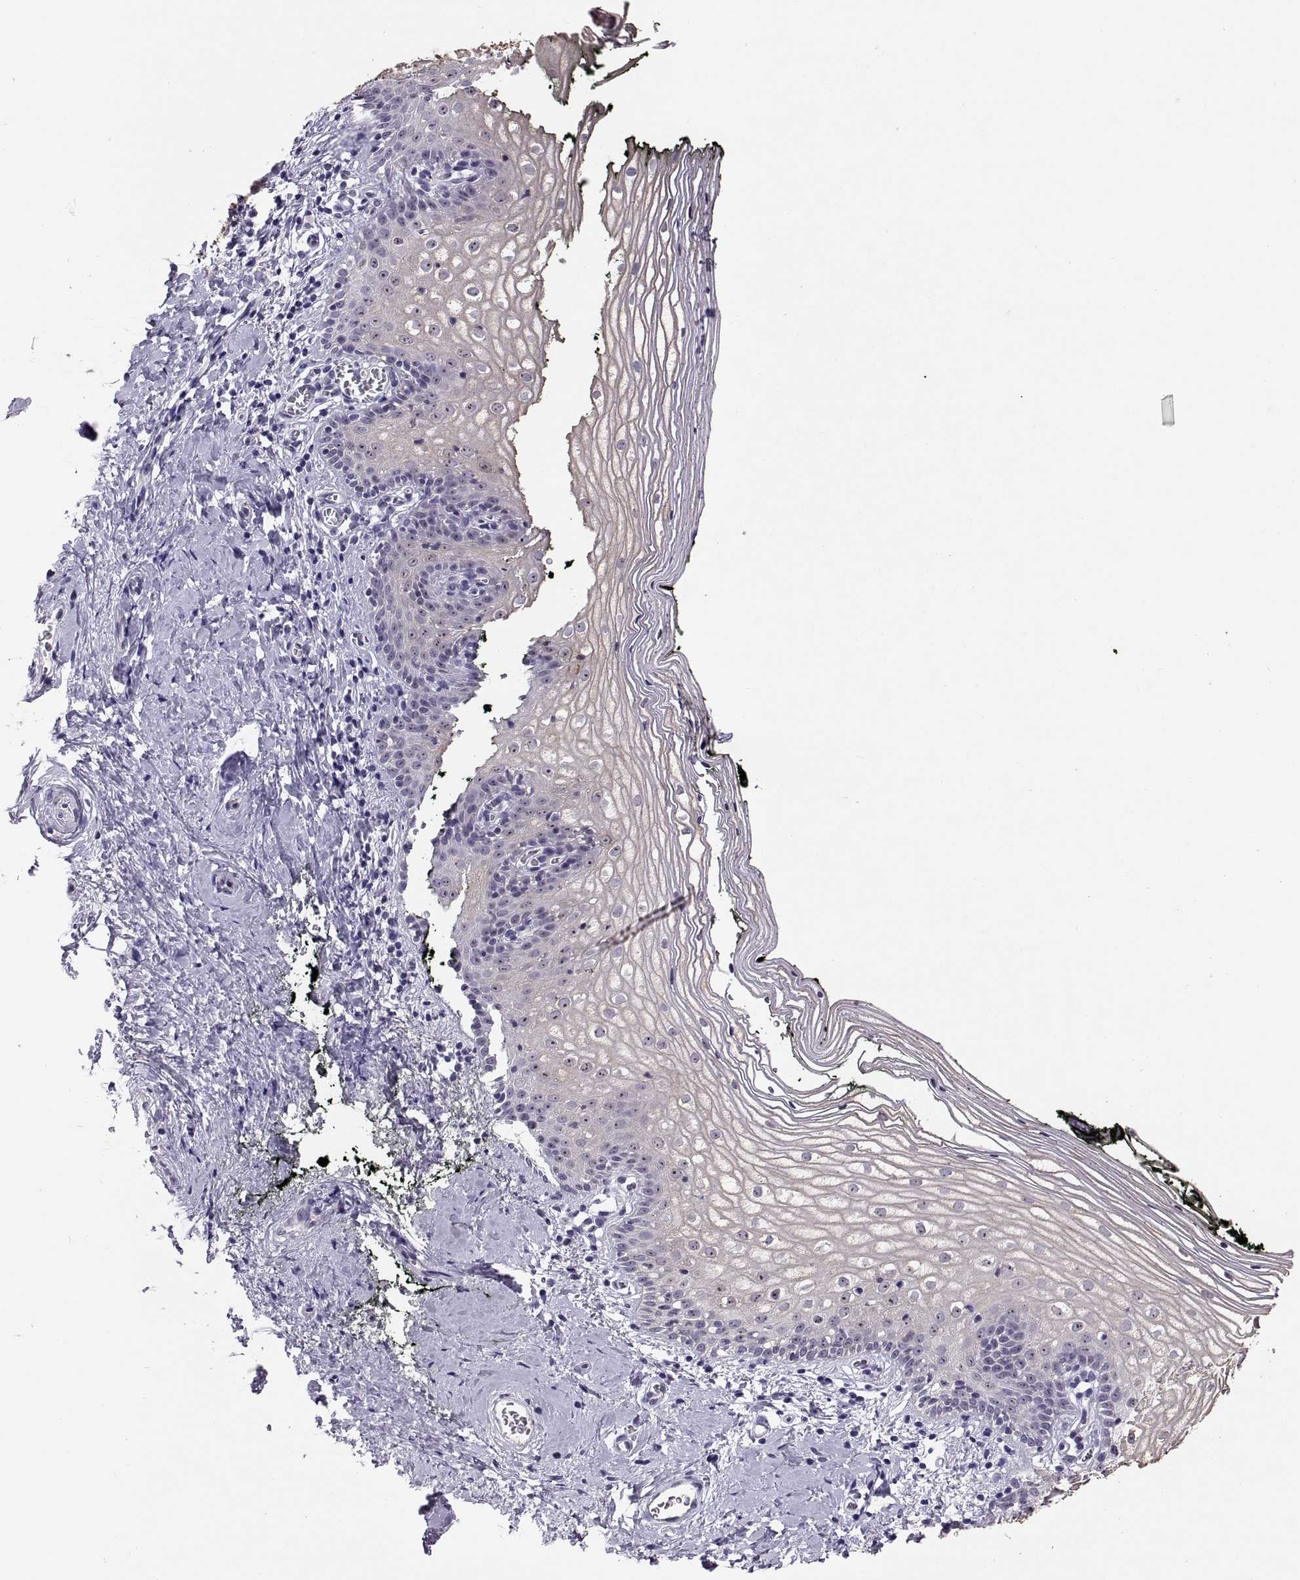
{"staining": {"intensity": "weak", "quantity": "25%-75%", "location": "cytoplasmic/membranous,nuclear"}, "tissue": "vagina", "cell_type": "Squamous epithelial cells", "image_type": "normal", "snomed": [{"axis": "morphology", "description": "Normal tissue, NOS"}, {"axis": "topography", "description": "Vagina"}], "caption": "Immunohistochemistry (IHC) histopathology image of unremarkable vagina stained for a protein (brown), which shows low levels of weak cytoplasmic/membranous,nuclear positivity in about 25%-75% of squamous epithelial cells.", "gene": "VSX2", "patient": {"sex": "female", "age": 47}}